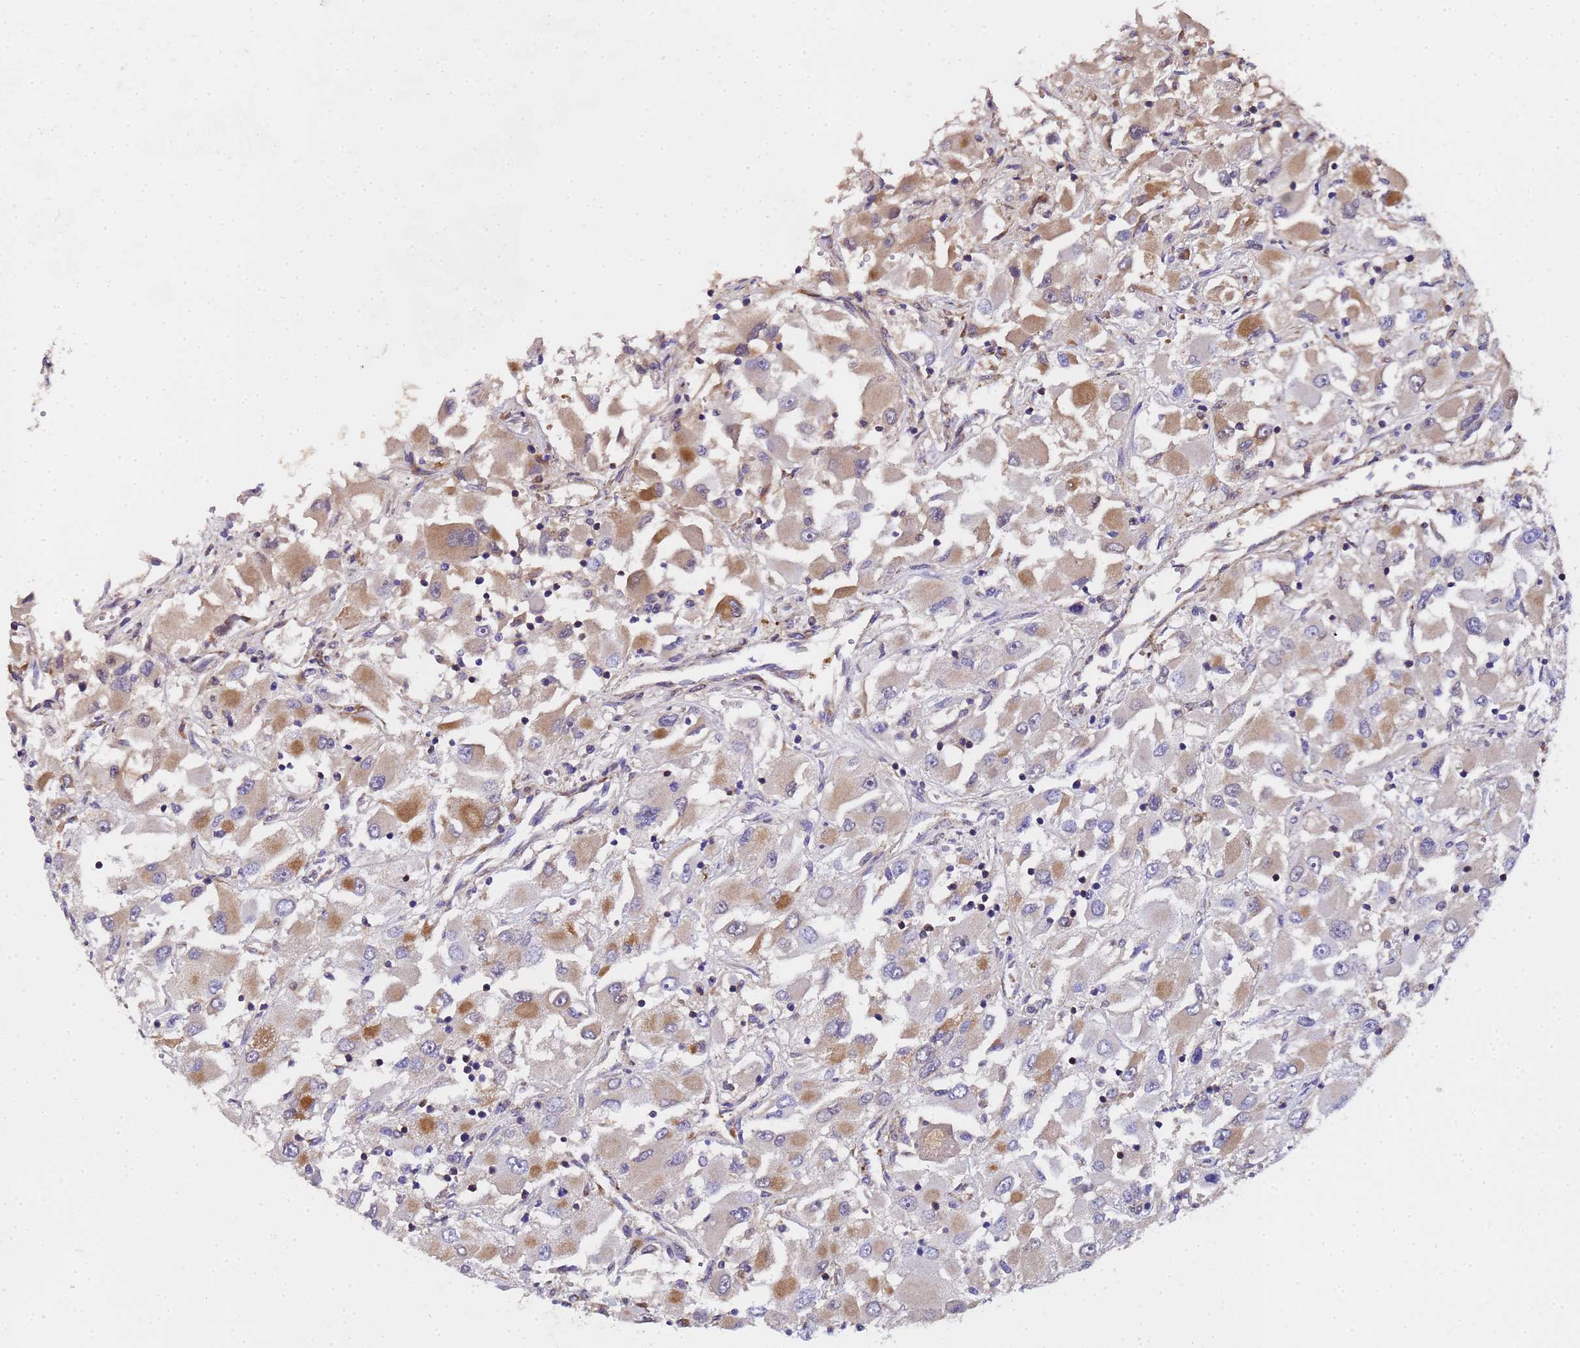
{"staining": {"intensity": "weak", "quantity": "25%-75%", "location": "cytoplasmic/membranous"}, "tissue": "renal cancer", "cell_type": "Tumor cells", "image_type": "cancer", "snomed": [{"axis": "morphology", "description": "Adenocarcinoma, NOS"}, {"axis": "topography", "description": "Kidney"}], "caption": "The micrograph demonstrates a brown stain indicating the presence of a protein in the cytoplasmic/membranous of tumor cells in adenocarcinoma (renal). Using DAB (3,3'-diaminobenzidine) (brown) and hematoxylin (blue) stains, captured at high magnification using brightfield microscopy.", "gene": "MOCS1", "patient": {"sex": "female", "age": 52}}